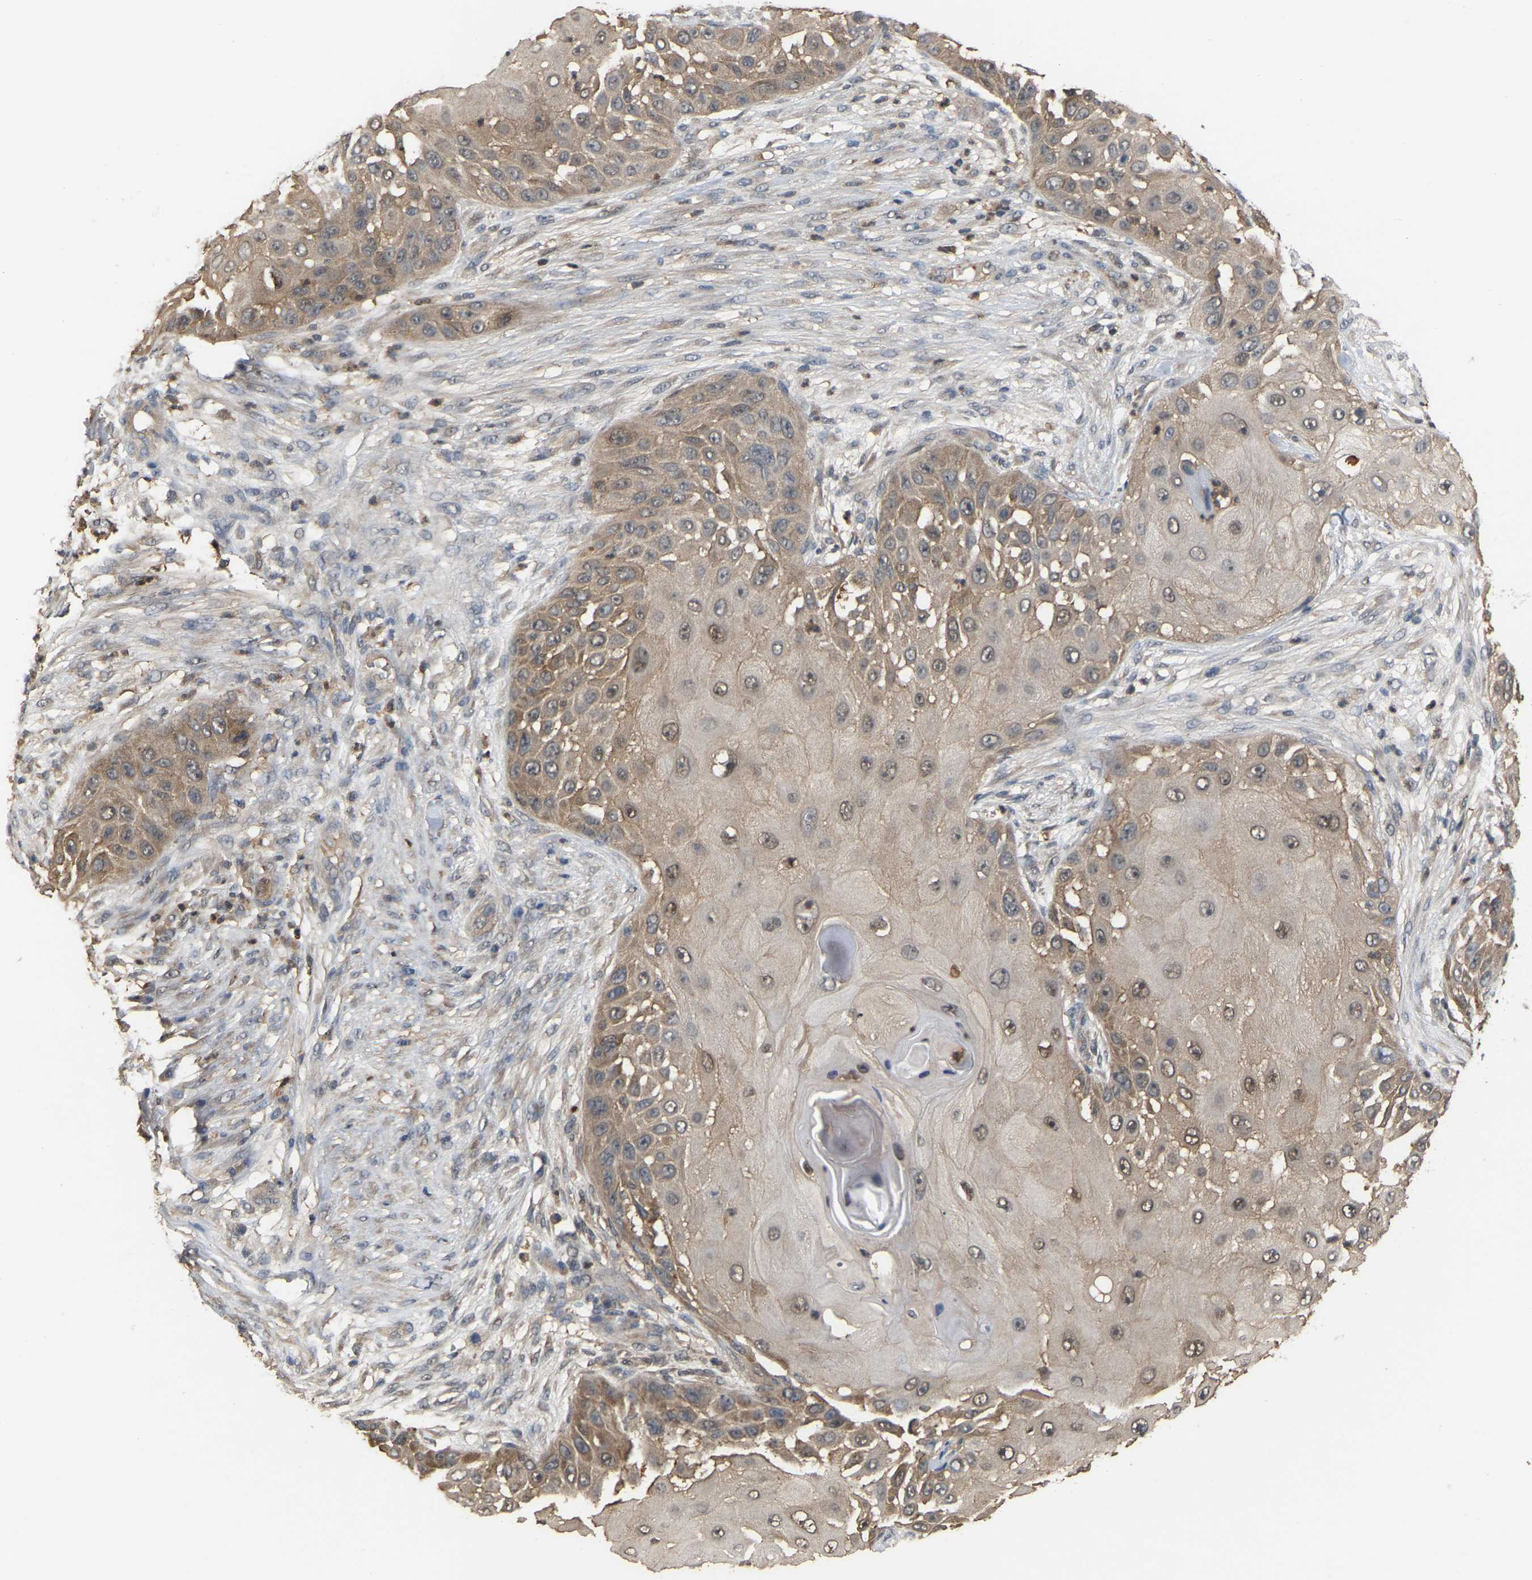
{"staining": {"intensity": "weak", "quantity": ">75%", "location": "cytoplasmic/membranous"}, "tissue": "skin cancer", "cell_type": "Tumor cells", "image_type": "cancer", "snomed": [{"axis": "morphology", "description": "Squamous cell carcinoma, NOS"}, {"axis": "topography", "description": "Skin"}], "caption": "Protein expression analysis of skin cancer (squamous cell carcinoma) demonstrates weak cytoplasmic/membranous expression in approximately >75% of tumor cells.", "gene": "MTPN", "patient": {"sex": "female", "age": 44}}